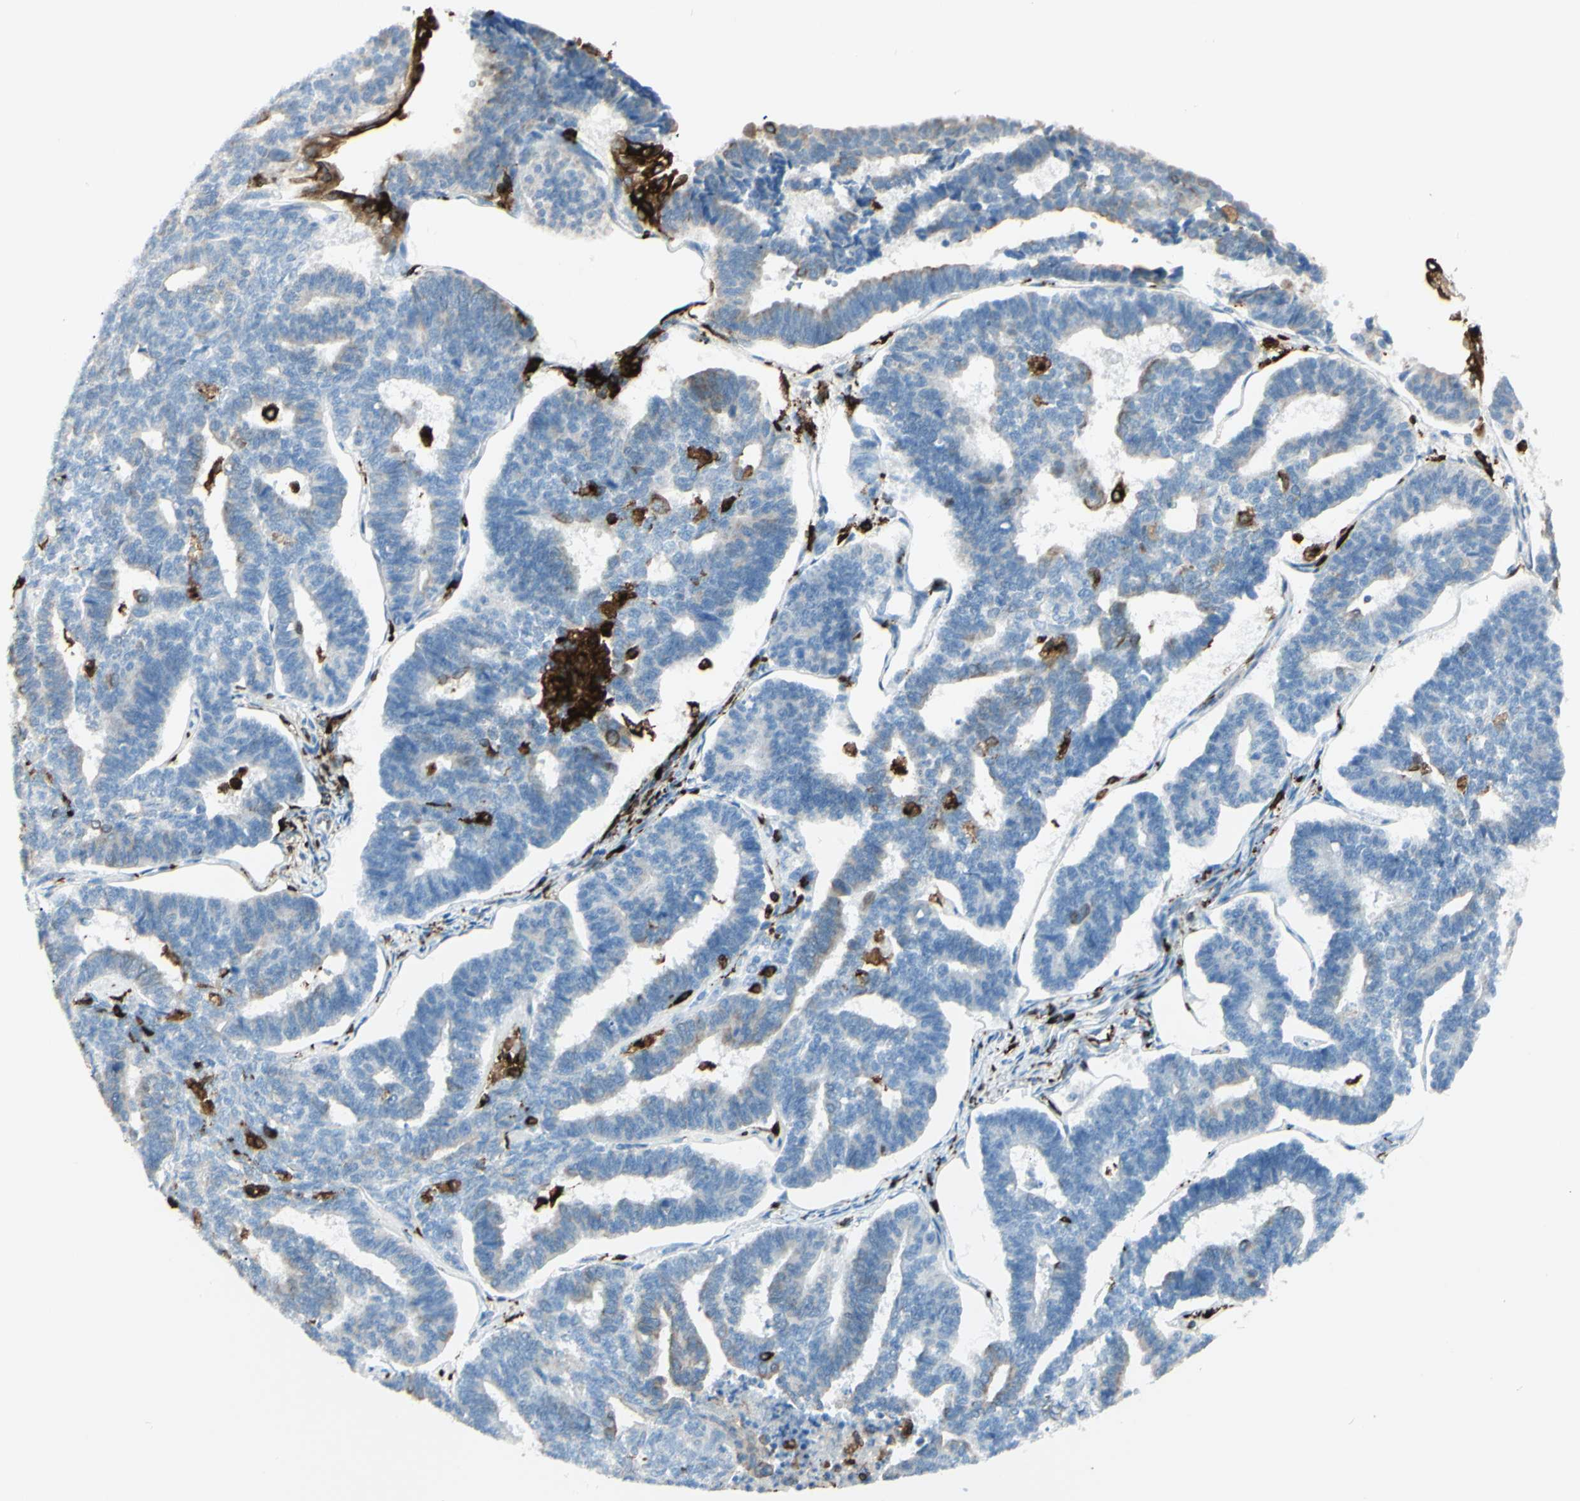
{"staining": {"intensity": "negative", "quantity": "none", "location": "none"}, "tissue": "endometrial cancer", "cell_type": "Tumor cells", "image_type": "cancer", "snomed": [{"axis": "morphology", "description": "Adenocarcinoma, NOS"}, {"axis": "topography", "description": "Endometrium"}], "caption": "This is an immunohistochemistry (IHC) micrograph of human endometrial cancer. There is no staining in tumor cells.", "gene": "CD74", "patient": {"sex": "female", "age": 70}}